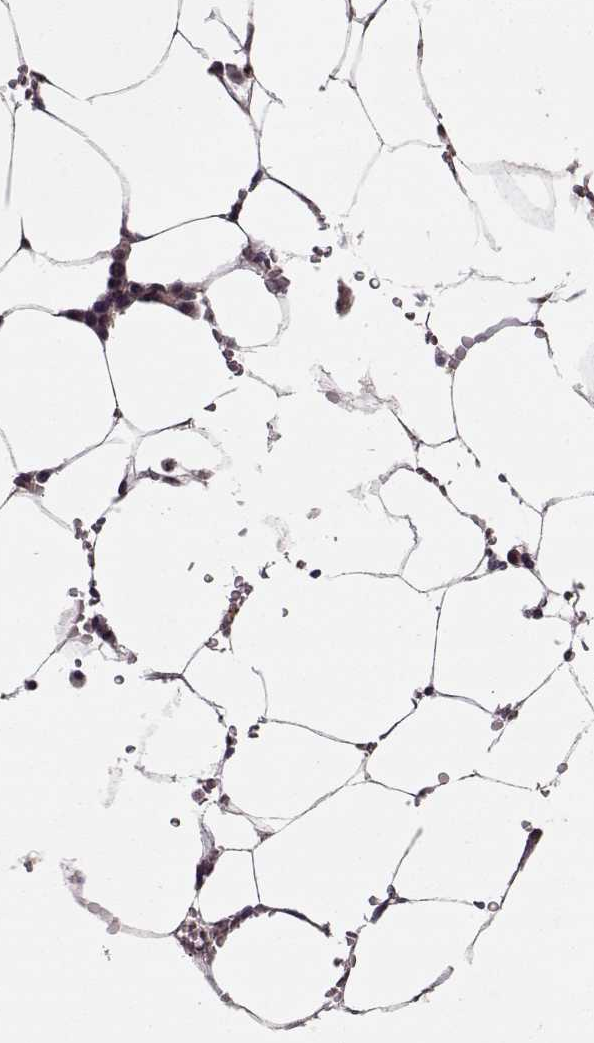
{"staining": {"intensity": "moderate", "quantity": "<25%", "location": "cytoplasmic/membranous"}, "tissue": "bone marrow", "cell_type": "Hematopoietic cells", "image_type": "normal", "snomed": [{"axis": "morphology", "description": "Normal tissue, NOS"}, {"axis": "topography", "description": "Bone marrow"}], "caption": "Protein expression analysis of normal bone marrow exhibits moderate cytoplasmic/membranous expression in approximately <25% of hematopoietic cells. Nuclei are stained in blue.", "gene": "DENND4B", "patient": {"sex": "female", "age": 52}}